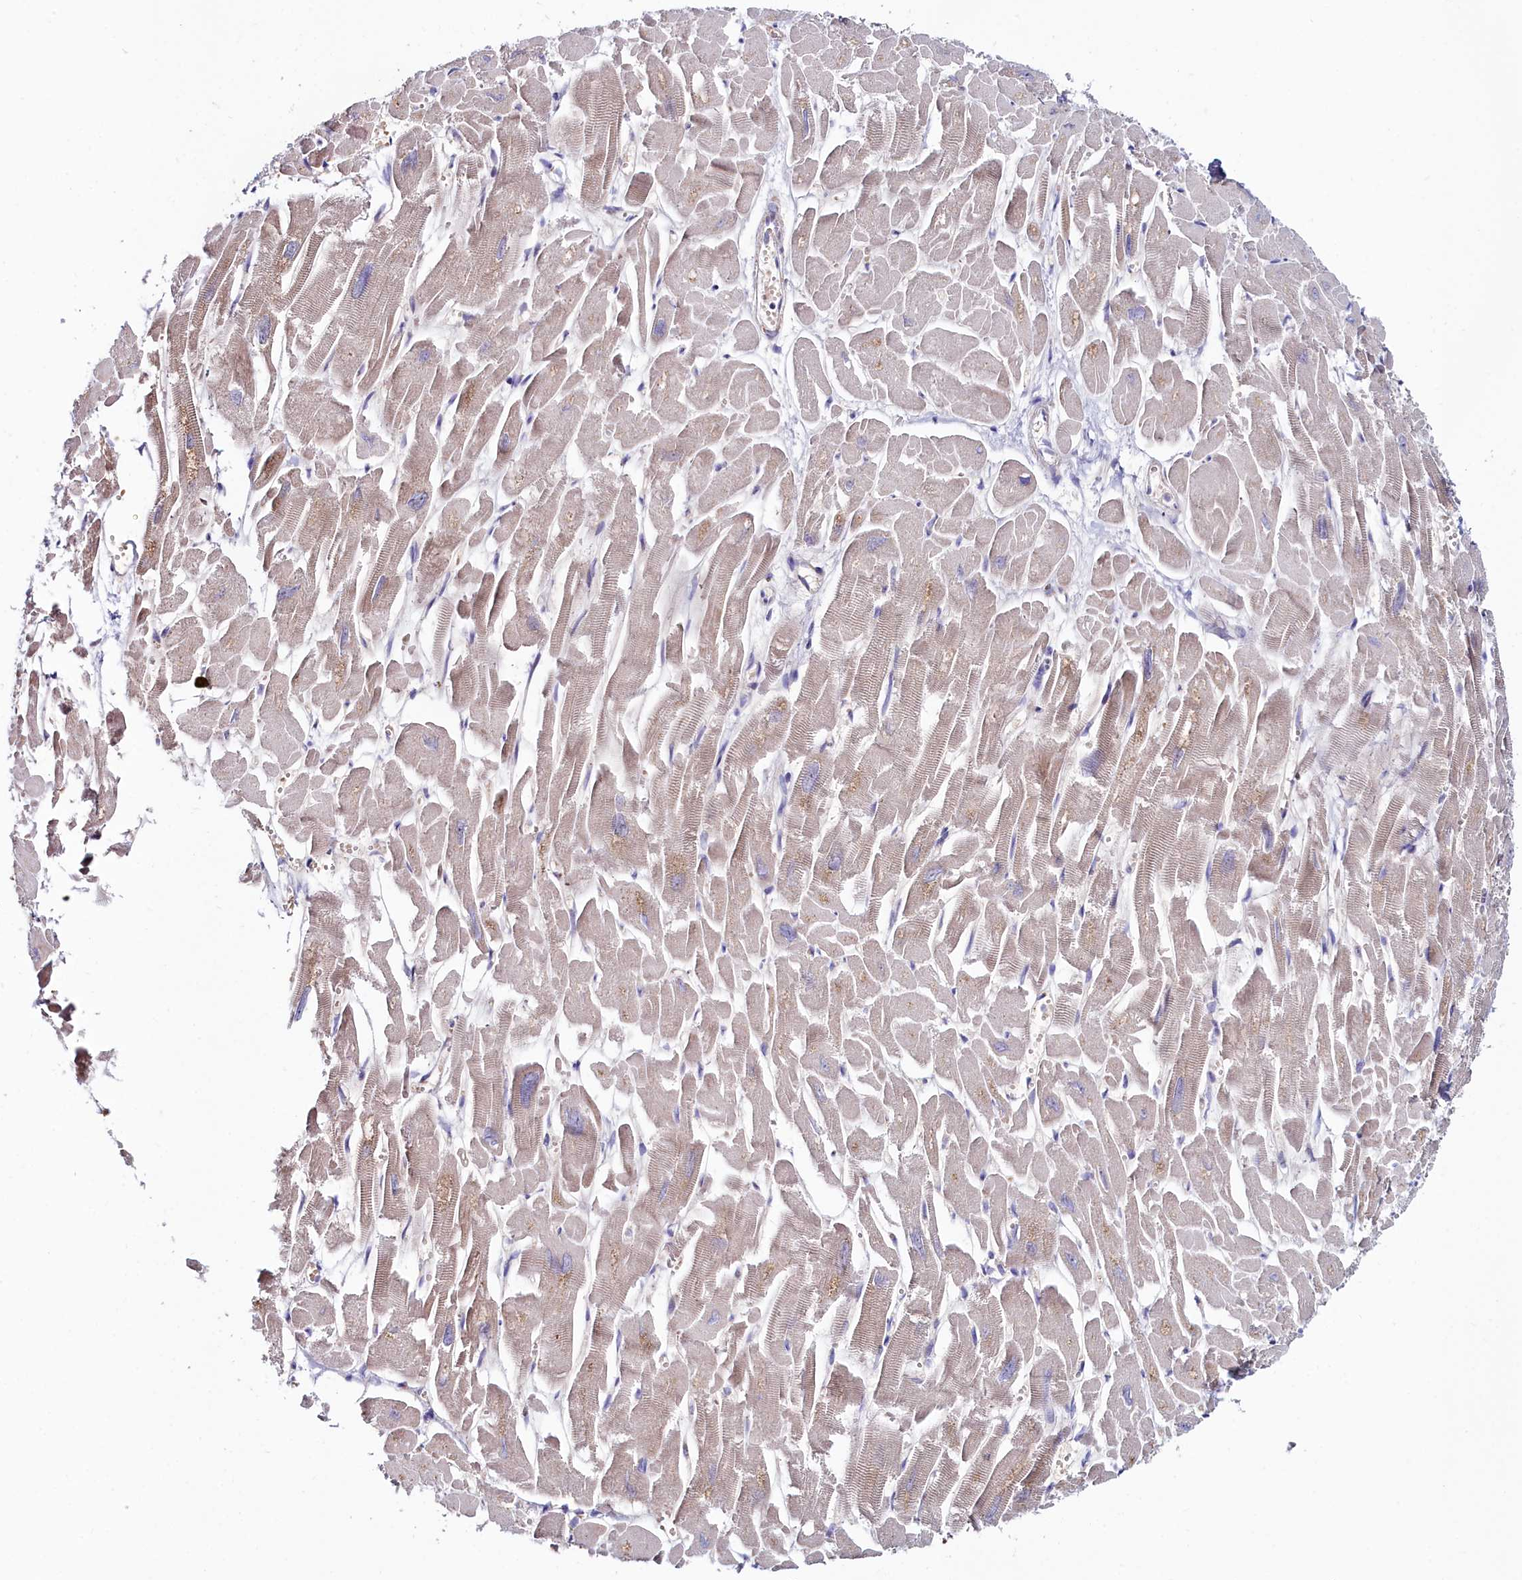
{"staining": {"intensity": "weak", "quantity": "<25%", "location": "cytoplasmic/membranous"}, "tissue": "heart muscle", "cell_type": "Cardiomyocytes", "image_type": "normal", "snomed": [{"axis": "morphology", "description": "Normal tissue, NOS"}, {"axis": "topography", "description": "Heart"}], "caption": "The image shows no significant positivity in cardiomyocytes of heart muscle.", "gene": "KCTD18", "patient": {"sex": "male", "age": 54}}